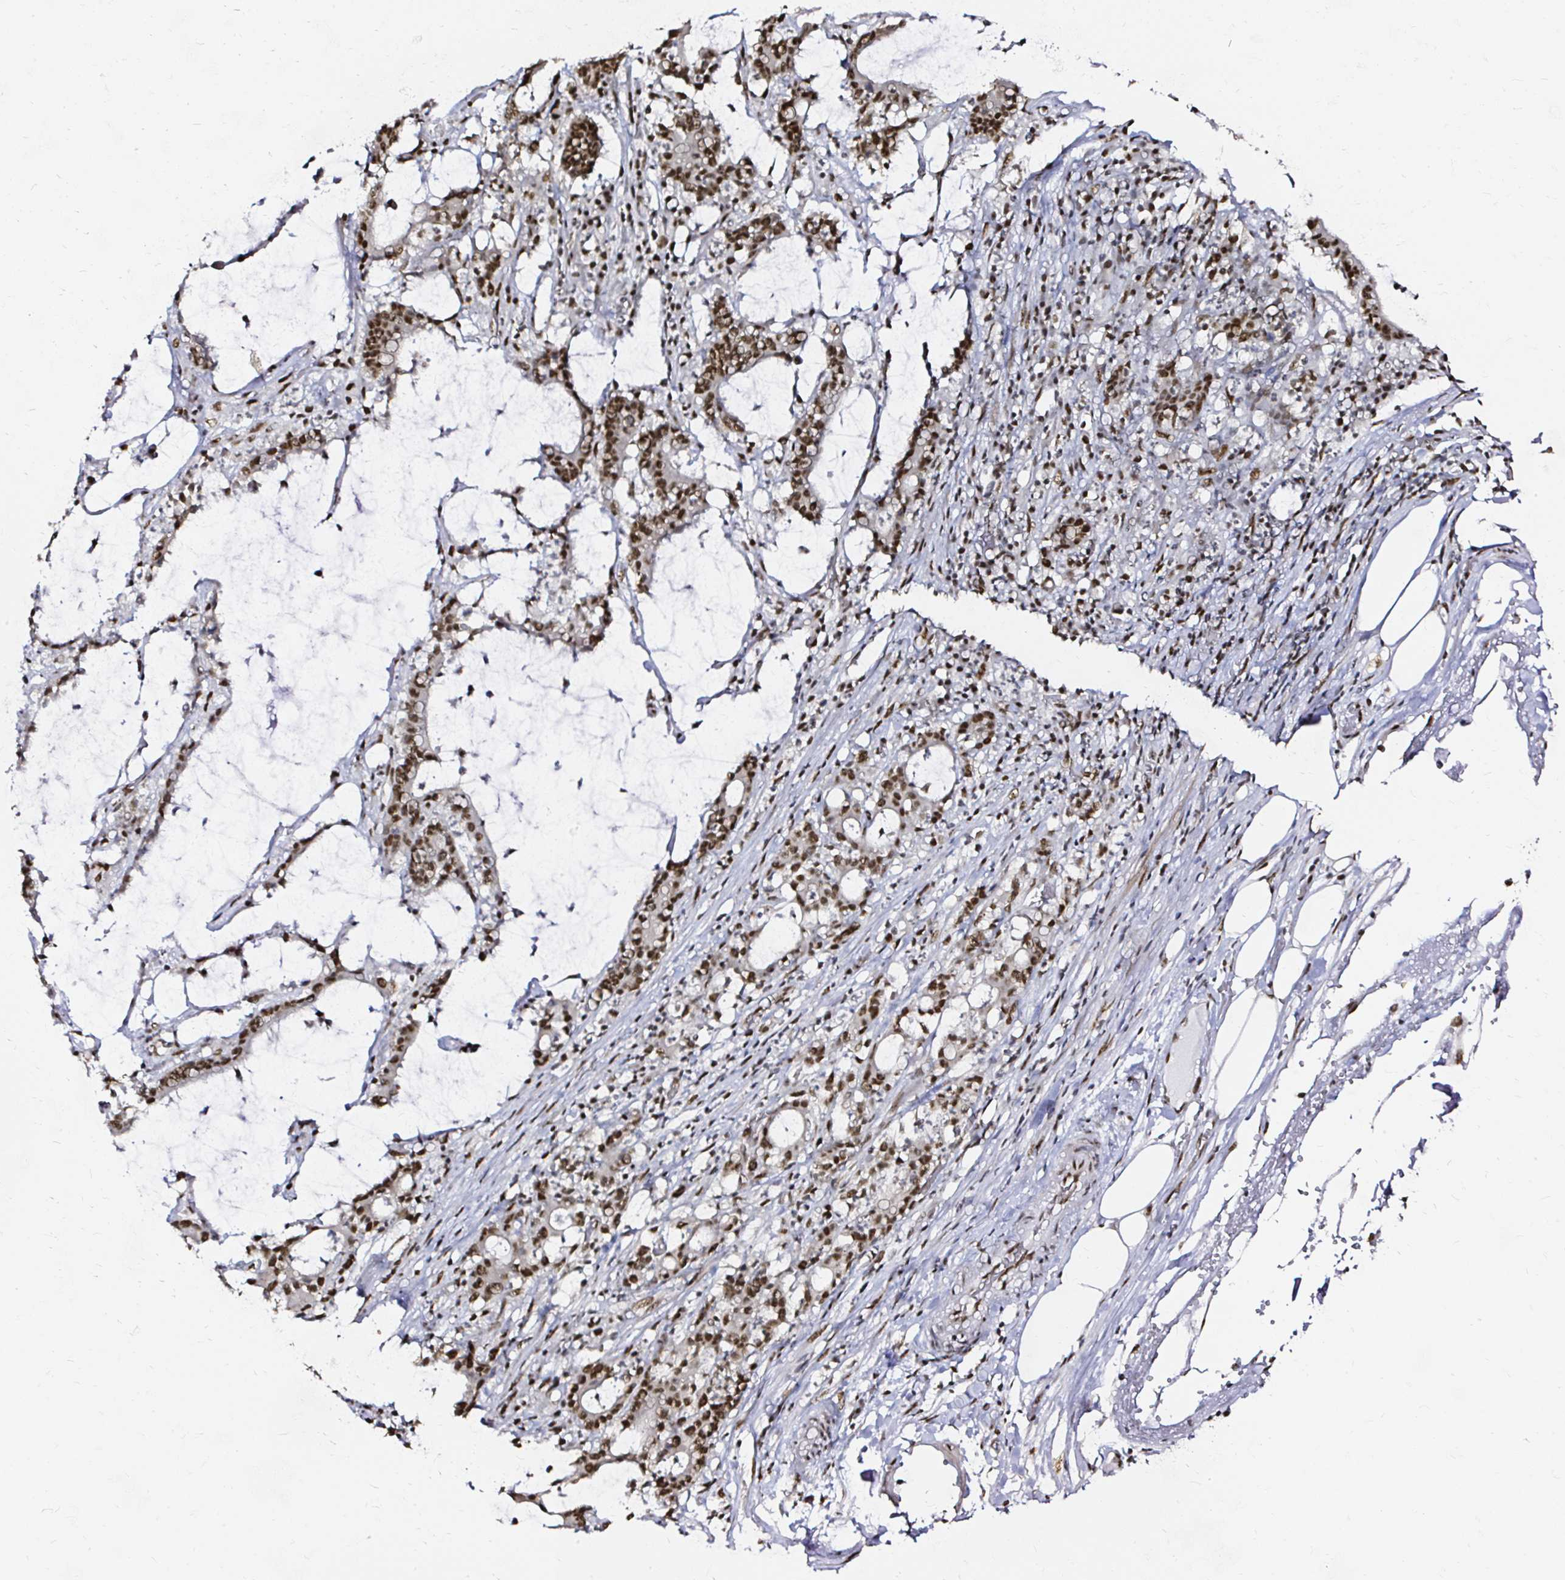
{"staining": {"intensity": "moderate", "quantity": ">75%", "location": "nuclear"}, "tissue": "stomach cancer", "cell_type": "Tumor cells", "image_type": "cancer", "snomed": [{"axis": "morphology", "description": "Adenocarcinoma, NOS"}, {"axis": "topography", "description": "Stomach, upper"}], "caption": "A brown stain labels moderate nuclear staining of a protein in human adenocarcinoma (stomach) tumor cells.", "gene": "SNRPC", "patient": {"sex": "male", "age": 68}}